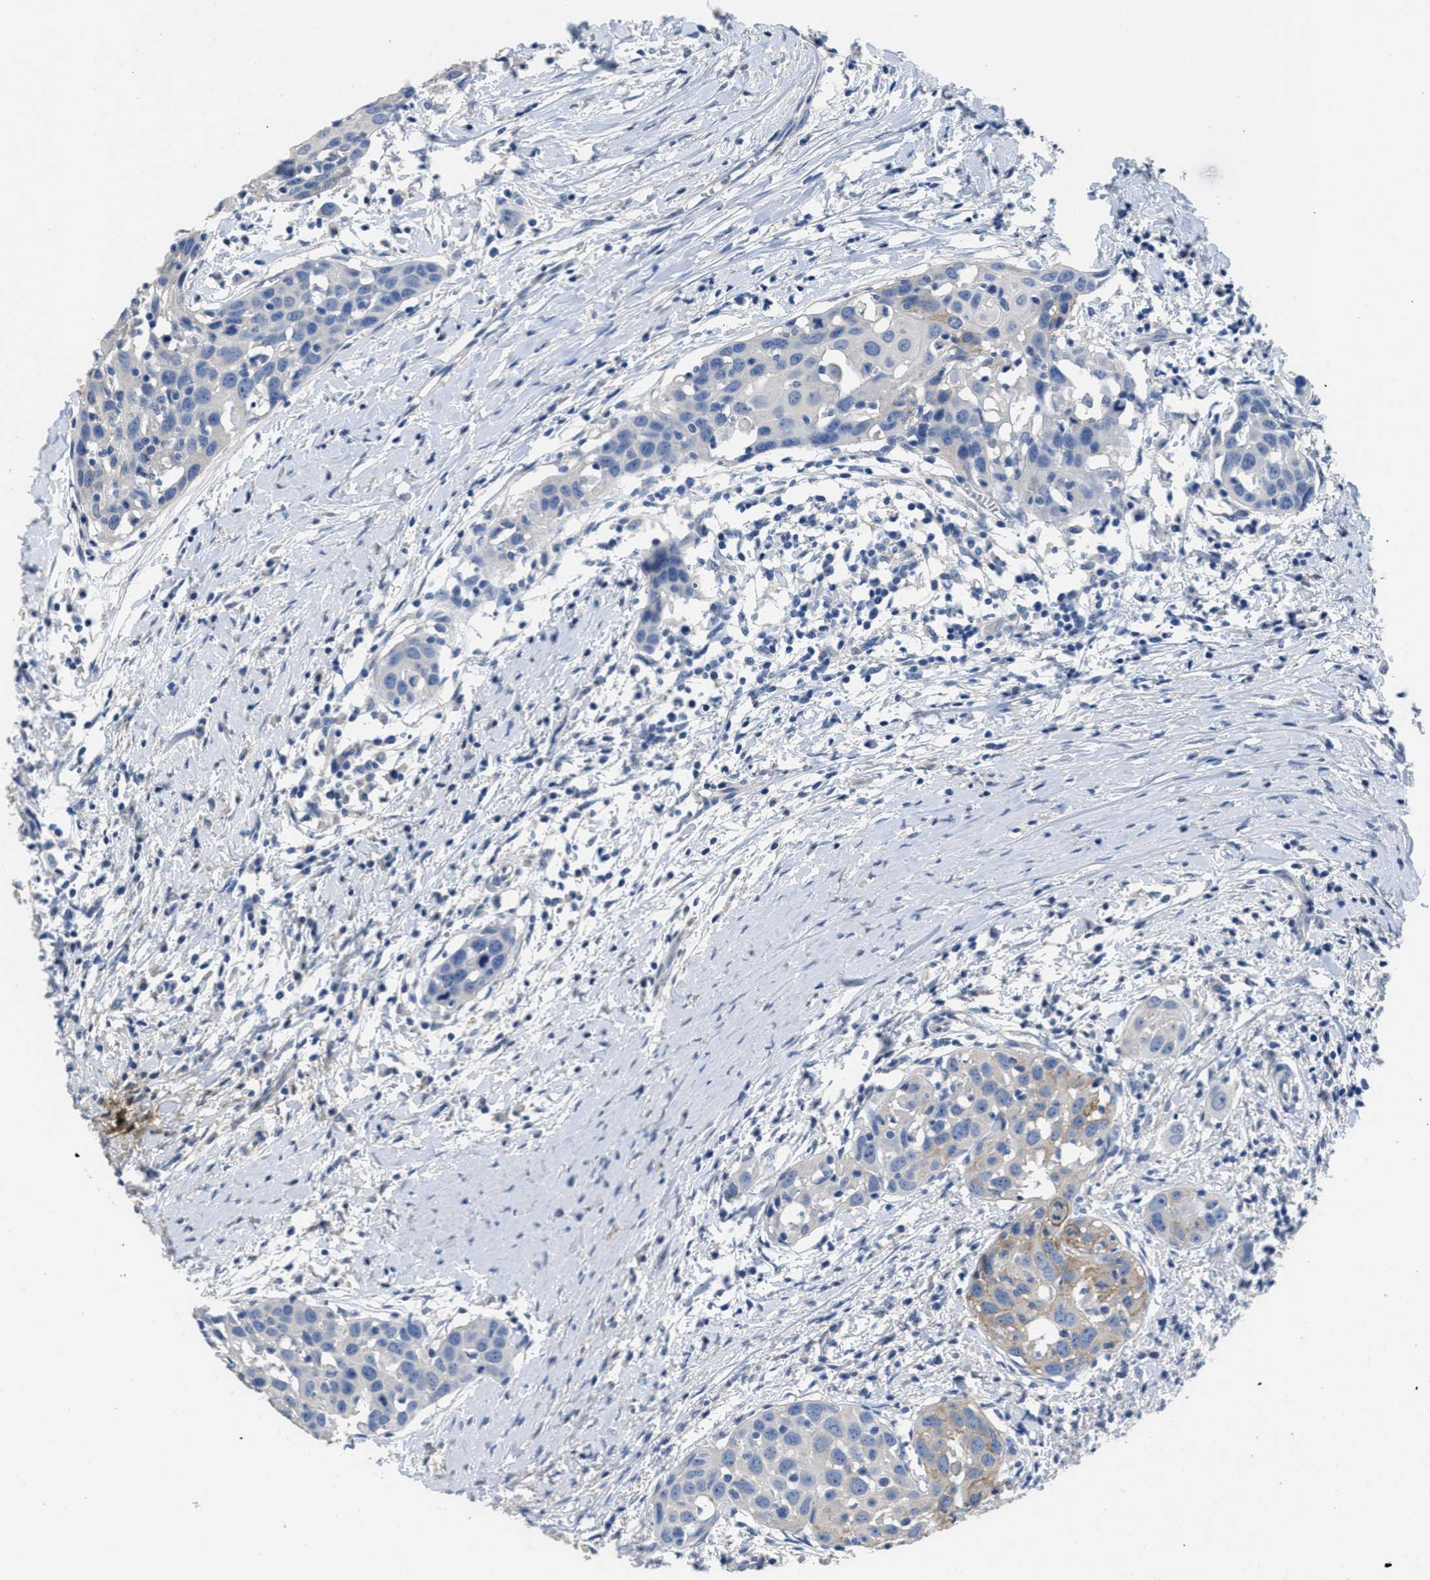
{"staining": {"intensity": "weak", "quantity": "<25%", "location": "cytoplasmic/membranous"}, "tissue": "head and neck cancer", "cell_type": "Tumor cells", "image_type": "cancer", "snomed": [{"axis": "morphology", "description": "Squamous cell carcinoma, NOS"}, {"axis": "topography", "description": "Oral tissue"}, {"axis": "topography", "description": "Head-Neck"}], "caption": "DAB immunohistochemical staining of head and neck squamous cell carcinoma displays no significant positivity in tumor cells. (DAB immunohistochemistry (IHC) visualized using brightfield microscopy, high magnification).", "gene": "CA9", "patient": {"sex": "female", "age": 50}}